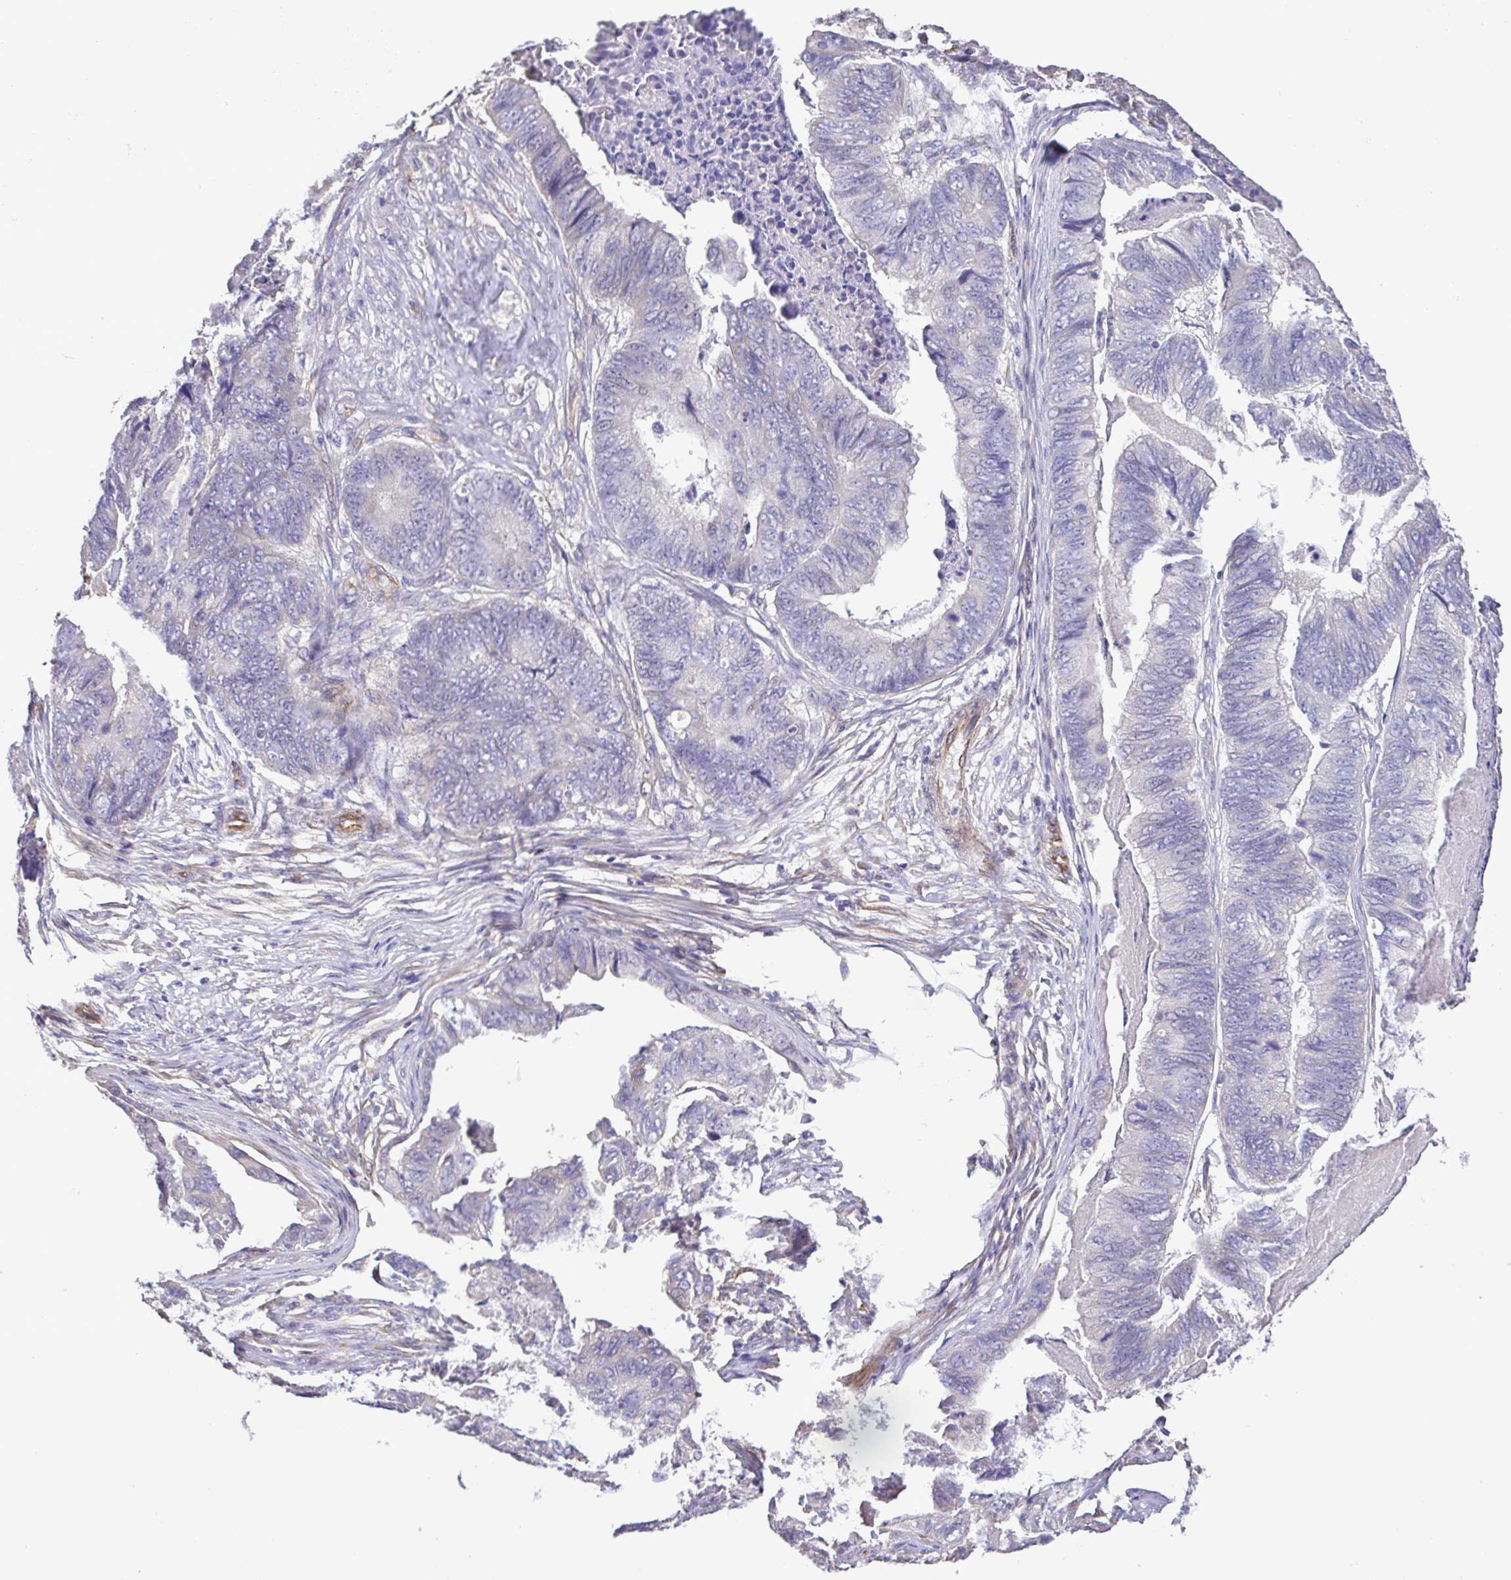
{"staining": {"intensity": "negative", "quantity": "none", "location": "none"}, "tissue": "stomach cancer", "cell_type": "Tumor cells", "image_type": "cancer", "snomed": [{"axis": "morphology", "description": "Adenocarcinoma, NOS"}, {"axis": "topography", "description": "Stomach, lower"}], "caption": "High magnification brightfield microscopy of stomach adenocarcinoma stained with DAB (brown) and counterstained with hematoxylin (blue): tumor cells show no significant positivity.", "gene": "FLT1", "patient": {"sex": "male", "age": 77}}